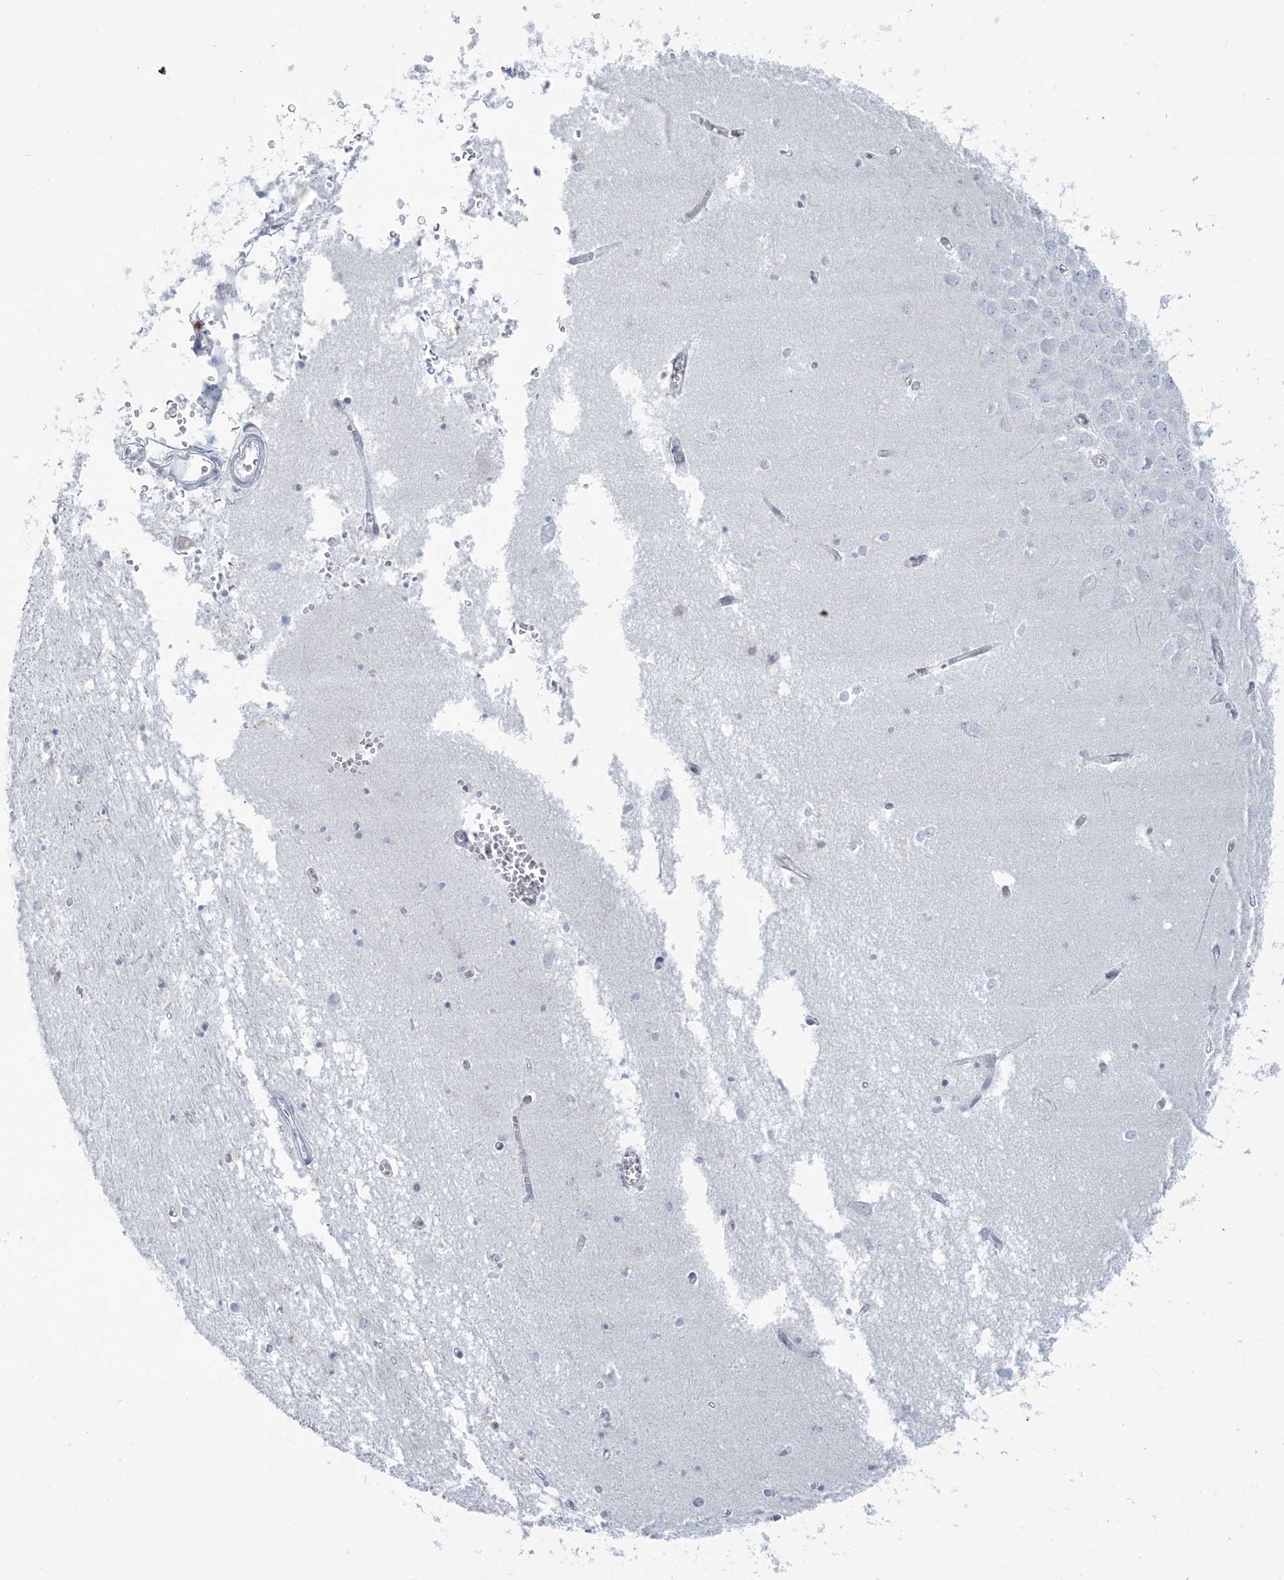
{"staining": {"intensity": "weak", "quantity": "<25%", "location": "cytoplasmic/membranous"}, "tissue": "hippocampus", "cell_type": "Glial cells", "image_type": "normal", "snomed": [{"axis": "morphology", "description": "Normal tissue, NOS"}, {"axis": "topography", "description": "Hippocampus"}], "caption": "Protein analysis of unremarkable hippocampus displays no significant expression in glial cells.", "gene": "CCNJ", "patient": {"sex": "male", "age": 70}}